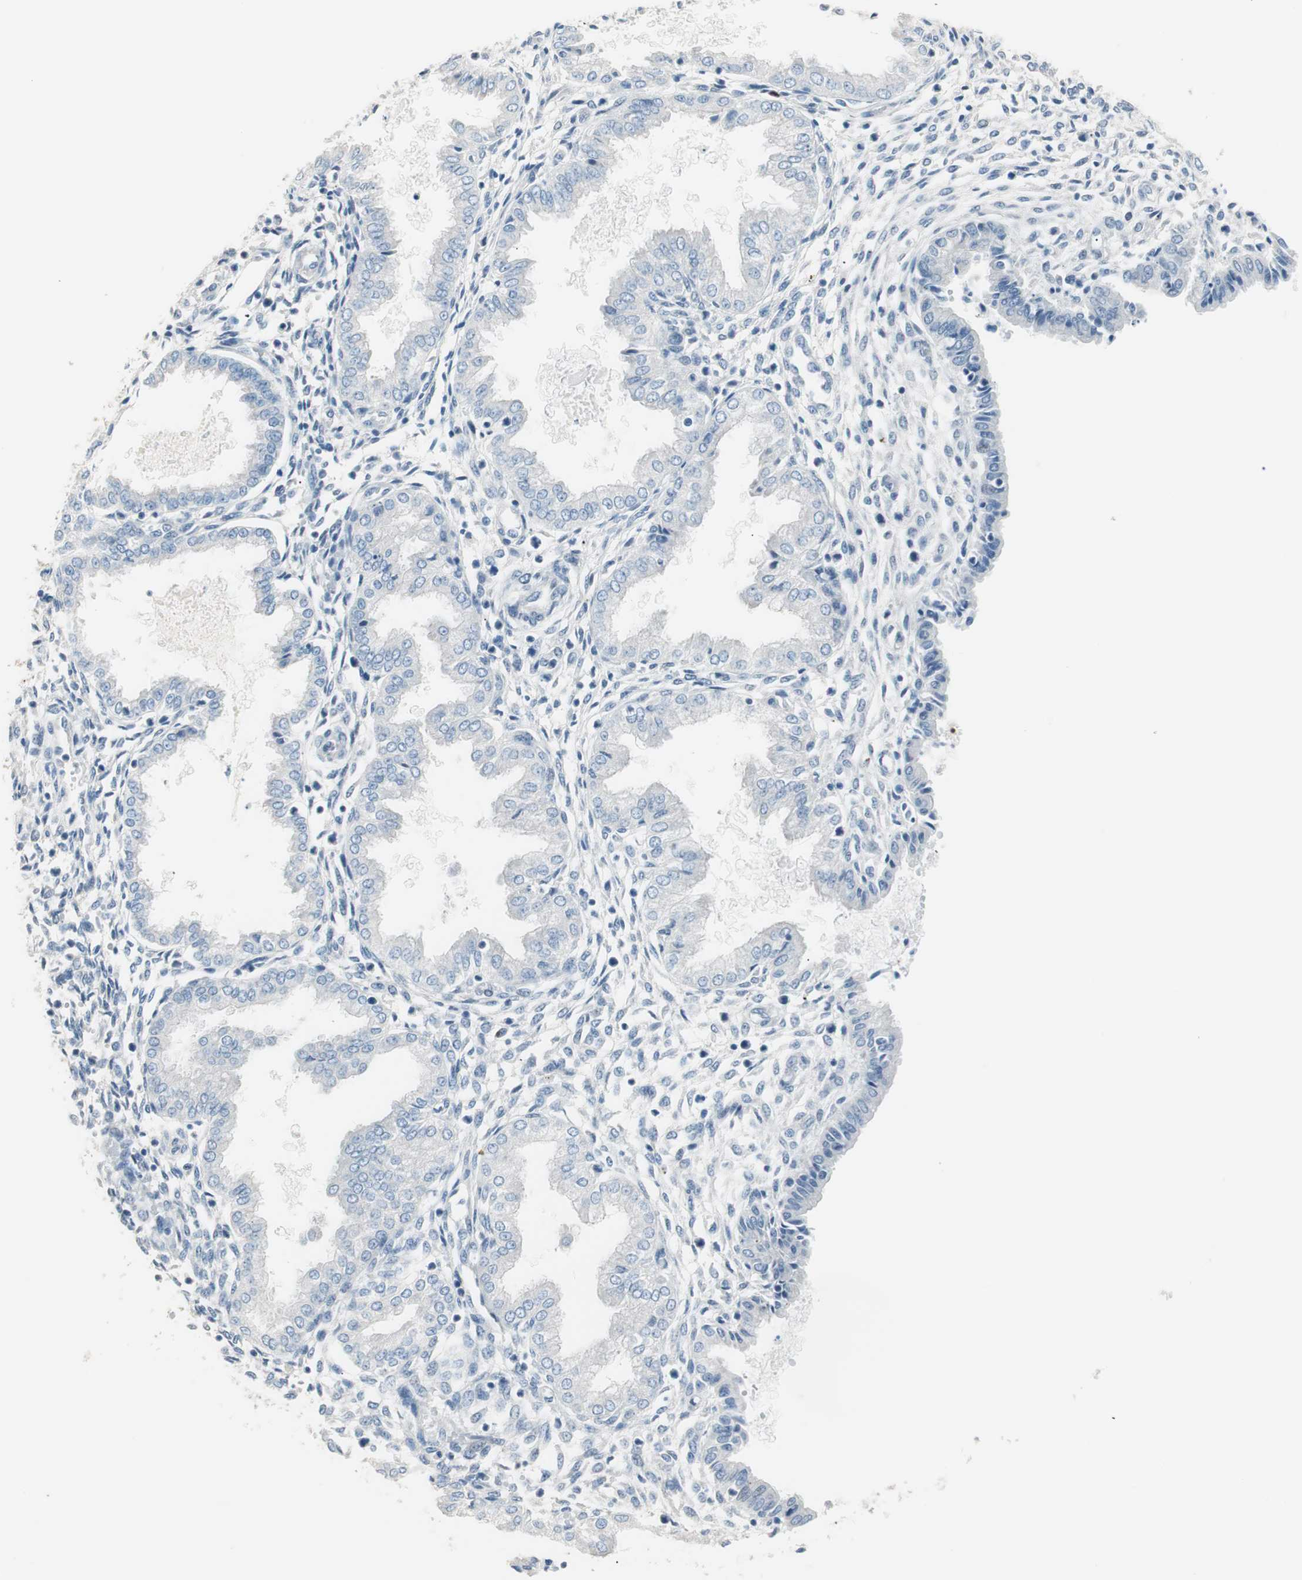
{"staining": {"intensity": "negative", "quantity": "none", "location": "none"}, "tissue": "endometrium", "cell_type": "Cells in endometrial stroma", "image_type": "normal", "snomed": [{"axis": "morphology", "description": "Normal tissue, NOS"}, {"axis": "topography", "description": "Endometrium"}], "caption": "Immunohistochemistry of normal endometrium shows no staining in cells in endometrial stroma. (DAB (3,3'-diaminobenzidine) immunohistochemistry visualized using brightfield microscopy, high magnification).", "gene": "VIL1", "patient": {"sex": "female", "age": 33}}